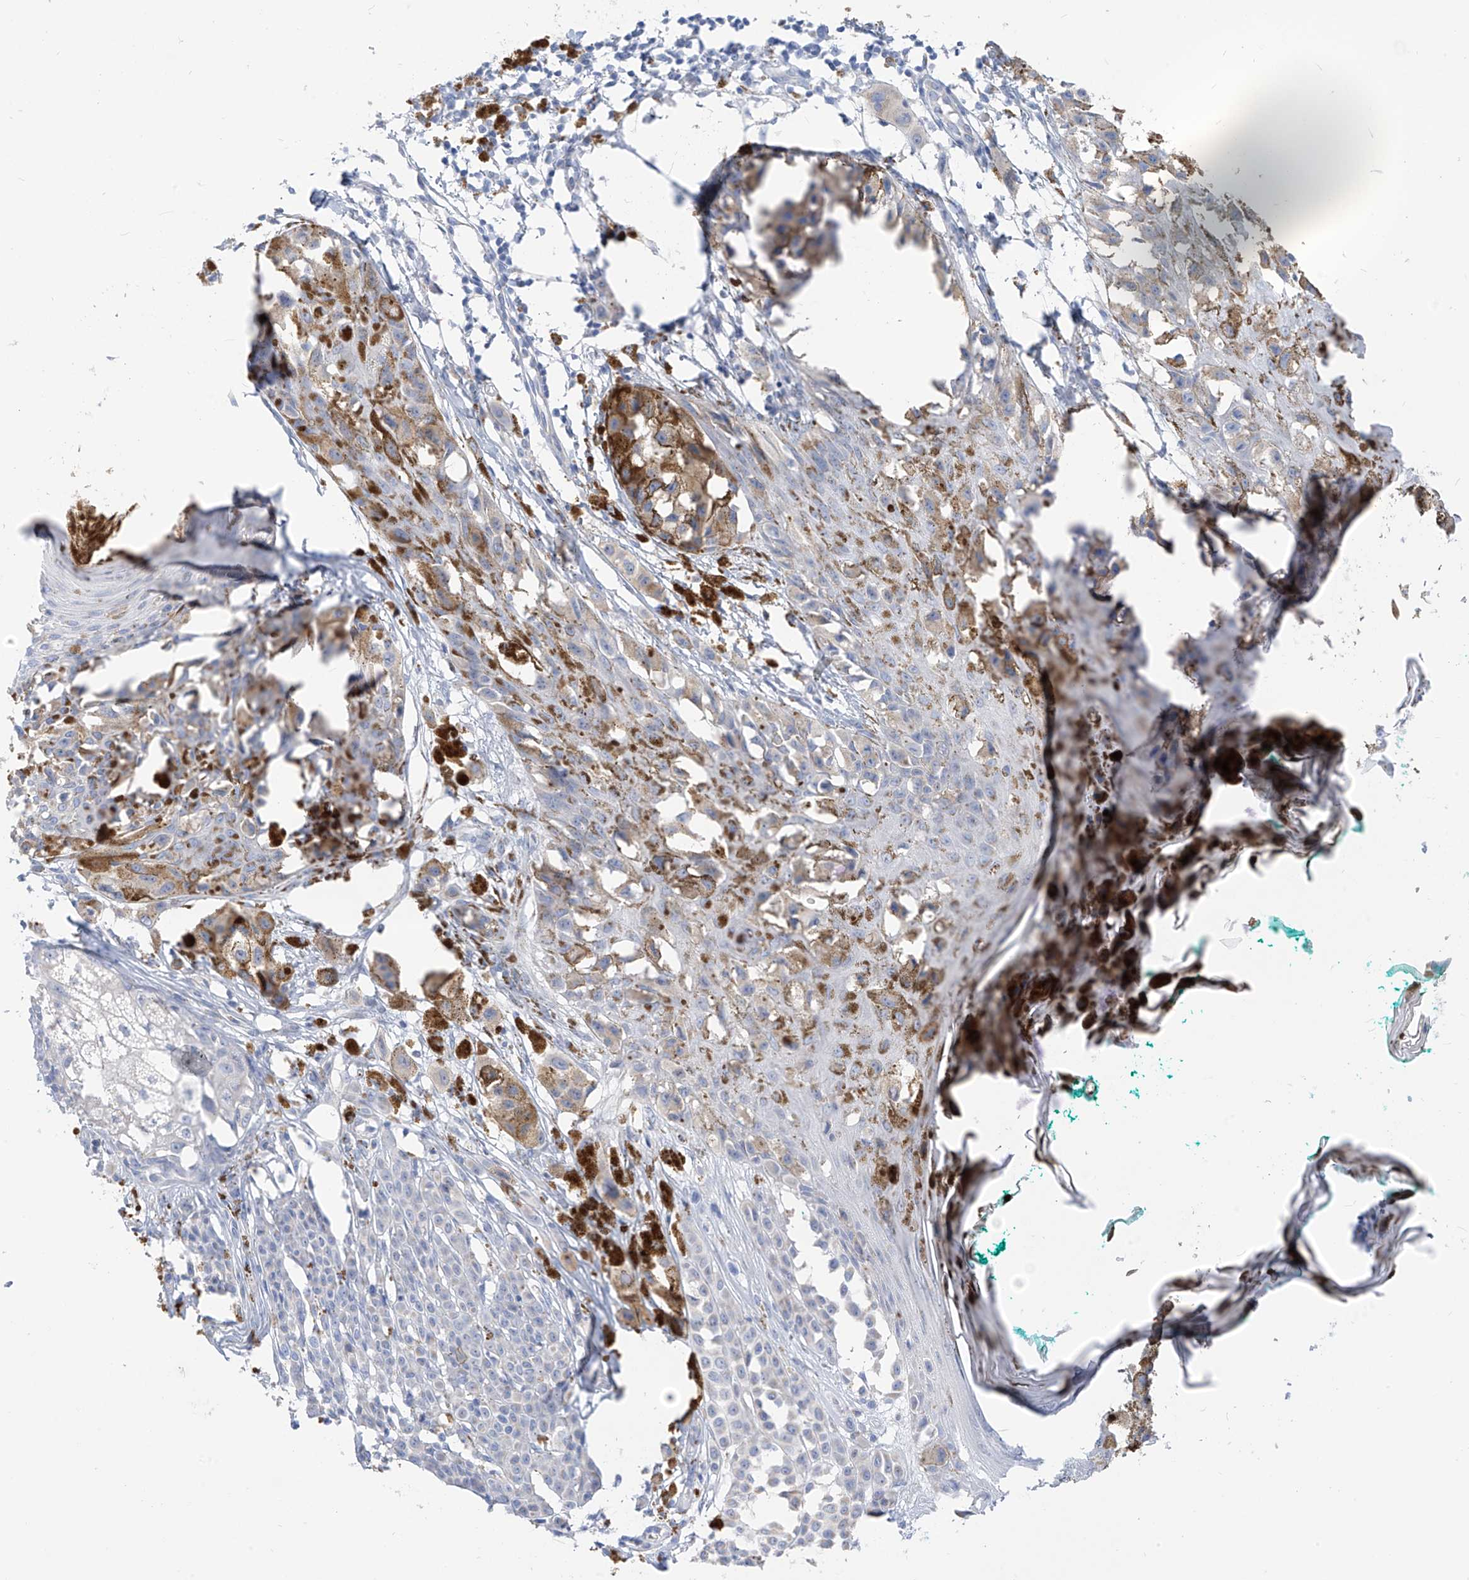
{"staining": {"intensity": "moderate", "quantity": "<25%", "location": "cytoplasmic/membranous"}, "tissue": "melanoma", "cell_type": "Tumor cells", "image_type": "cancer", "snomed": [{"axis": "morphology", "description": "Malignant melanoma, NOS"}, {"axis": "topography", "description": "Skin of leg"}], "caption": "Human malignant melanoma stained with a protein marker shows moderate staining in tumor cells.", "gene": "ZNF404", "patient": {"sex": "female", "age": 72}}